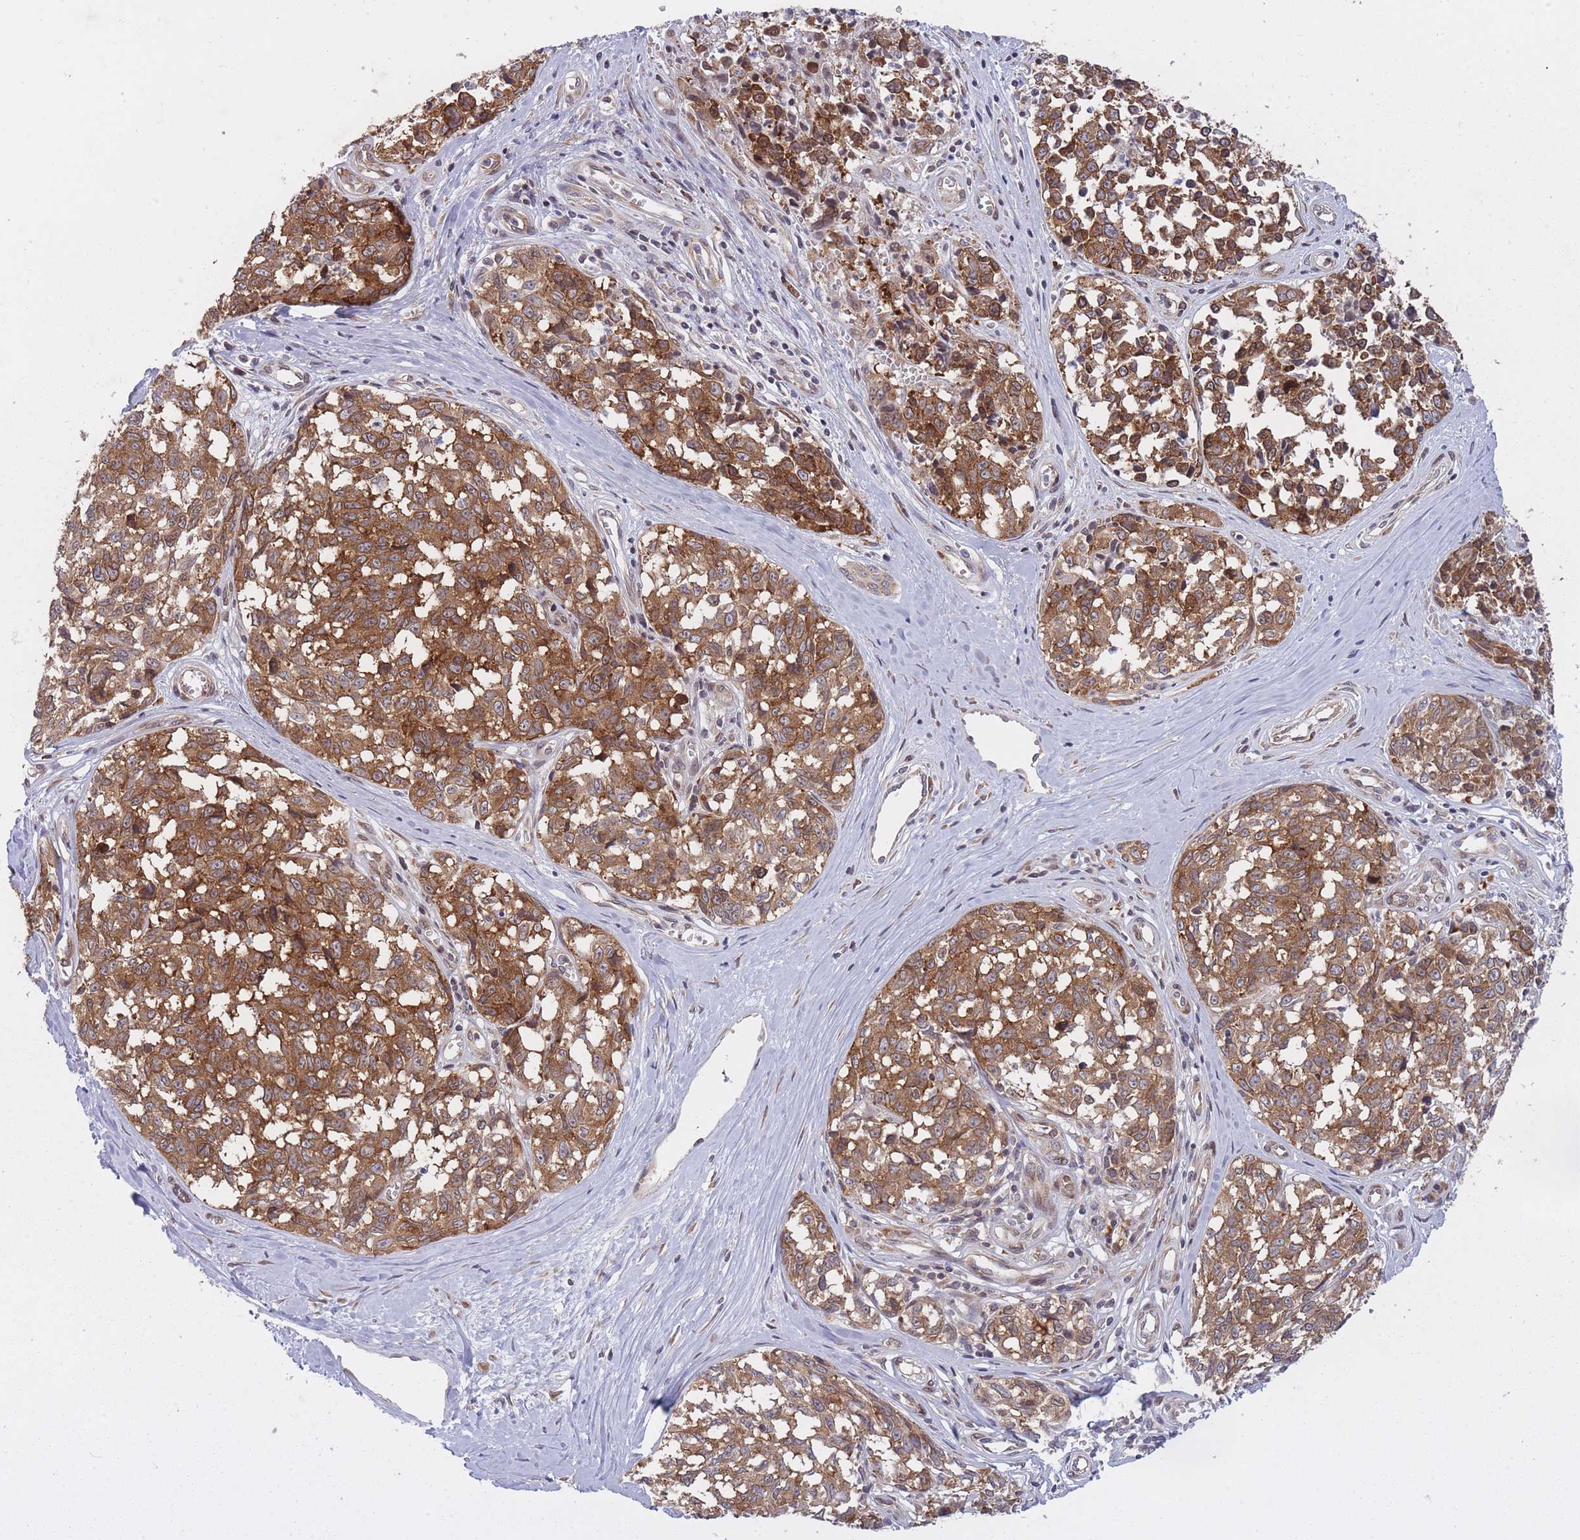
{"staining": {"intensity": "strong", "quantity": ">75%", "location": "cytoplasmic/membranous"}, "tissue": "melanoma", "cell_type": "Tumor cells", "image_type": "cancer", "snomed": [{"axis": "morphology", "description": "Normal tissue, NOS"}, {"axis": "morphology", "description": "Malignant melanoma, NOS"}, {"axis": "topography", "description": "Skin"}], "caption": "DAB (3,3'-diaminobenzidine) immunohistochemical staining of malignant melanoma reveals strong cytoplasmic/membranous protein positivity in about >75% of tumor cells.", "gene": "CCDC124", "patient": {"sex": "female", "age": 64}}